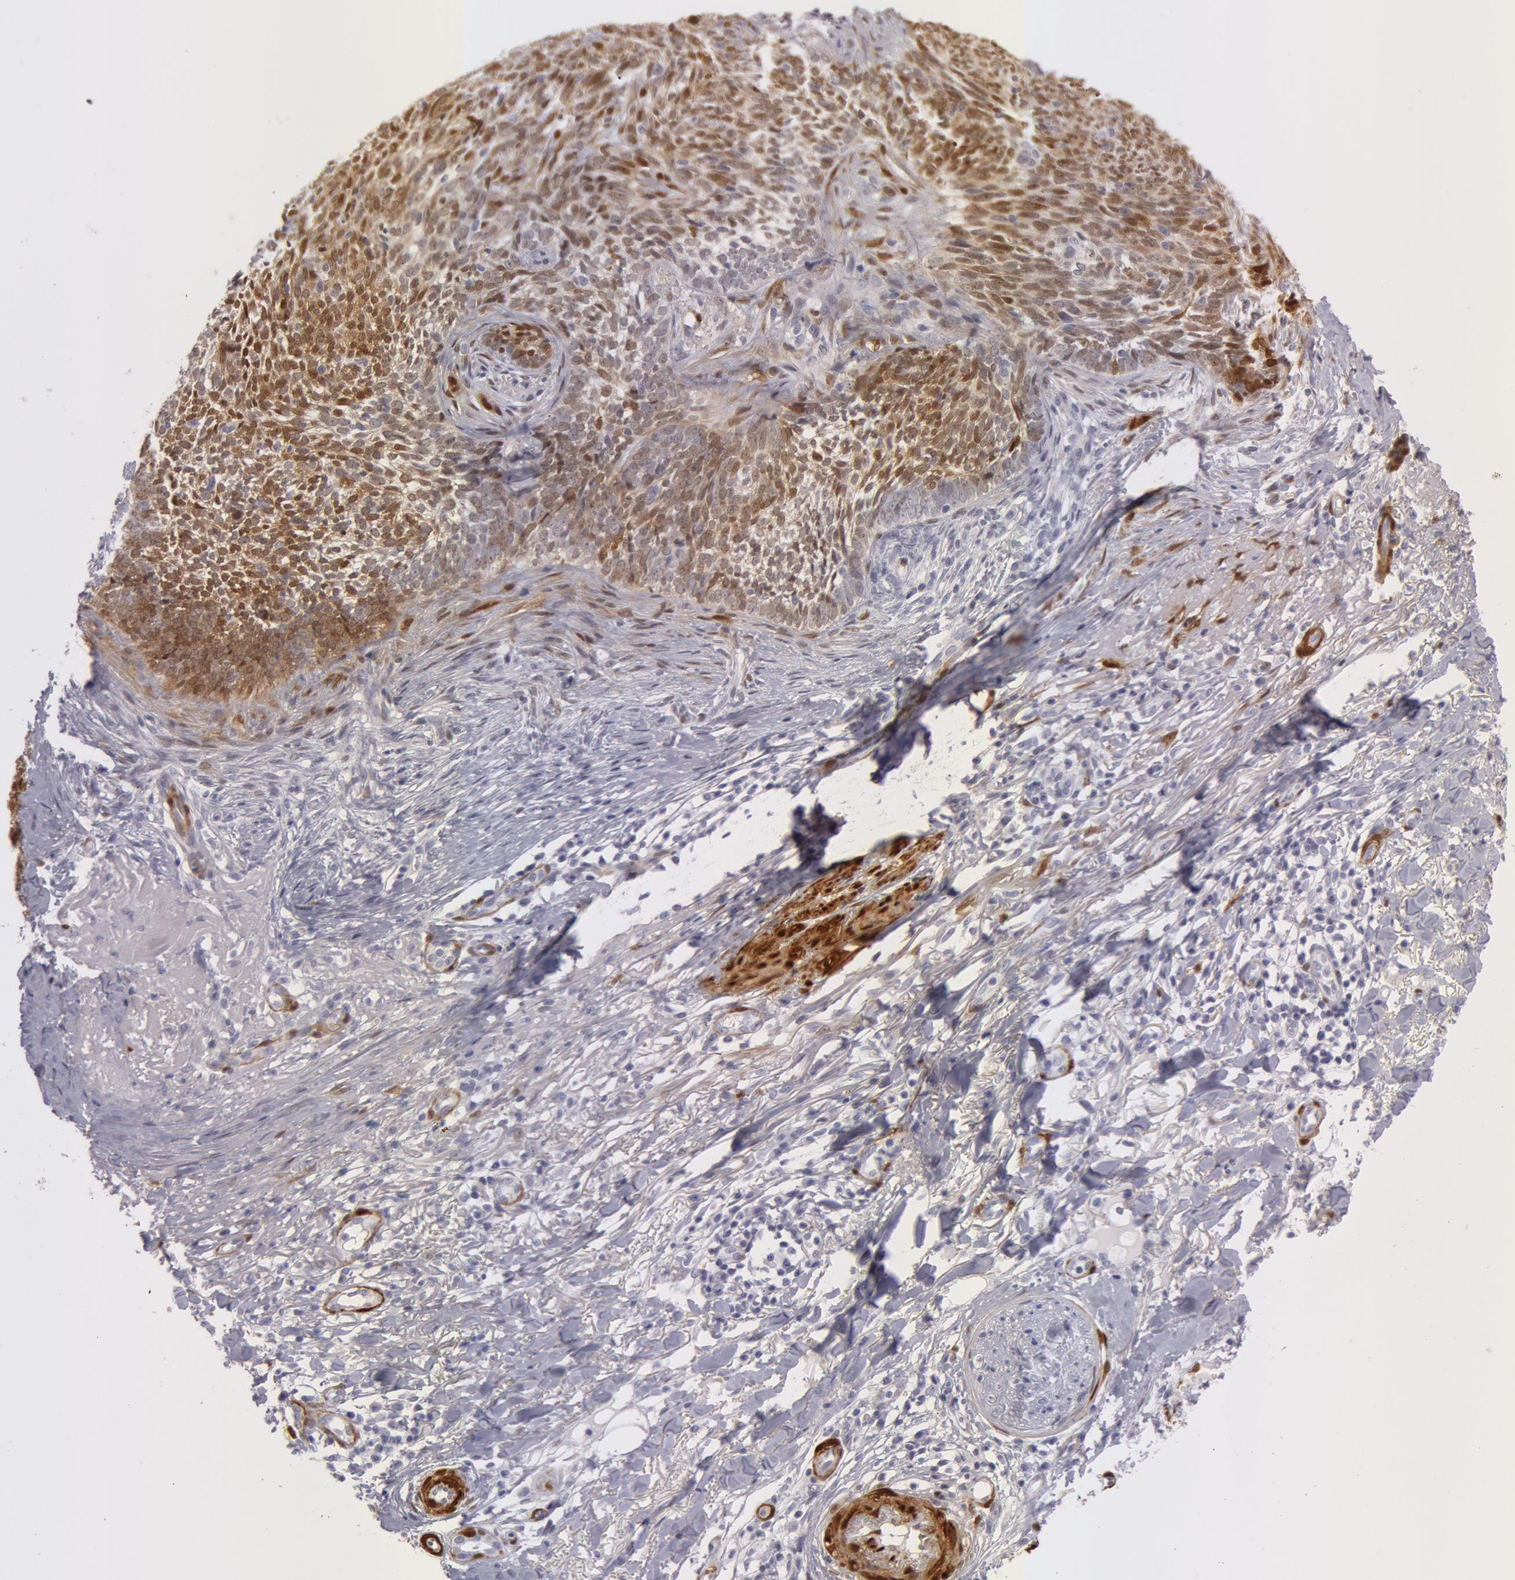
{"staining": {"intensity": "moderate", "quantity": ">75%", "location": "cytoplasmic/membranous,nuclear"}, "tissue": "skin cancer", "cell_type": "Tumor cells", "image_type": "cancer", "snomed": [{"axis": "morphology", "description": "Basal cell carcinoma"}, {"axis": "topography", "description": "Skin"}], "caption": "A high-resolution micrograph shows immunohistochemistry (IHC) staining of skin basal cell carcinoma, which demonstrates moderate cytoplasmic/membranous and nuclear staining in about >75% of tumor cells.", "gene": "TAGLN", "patient": {"sex": "female", "age": 81}}